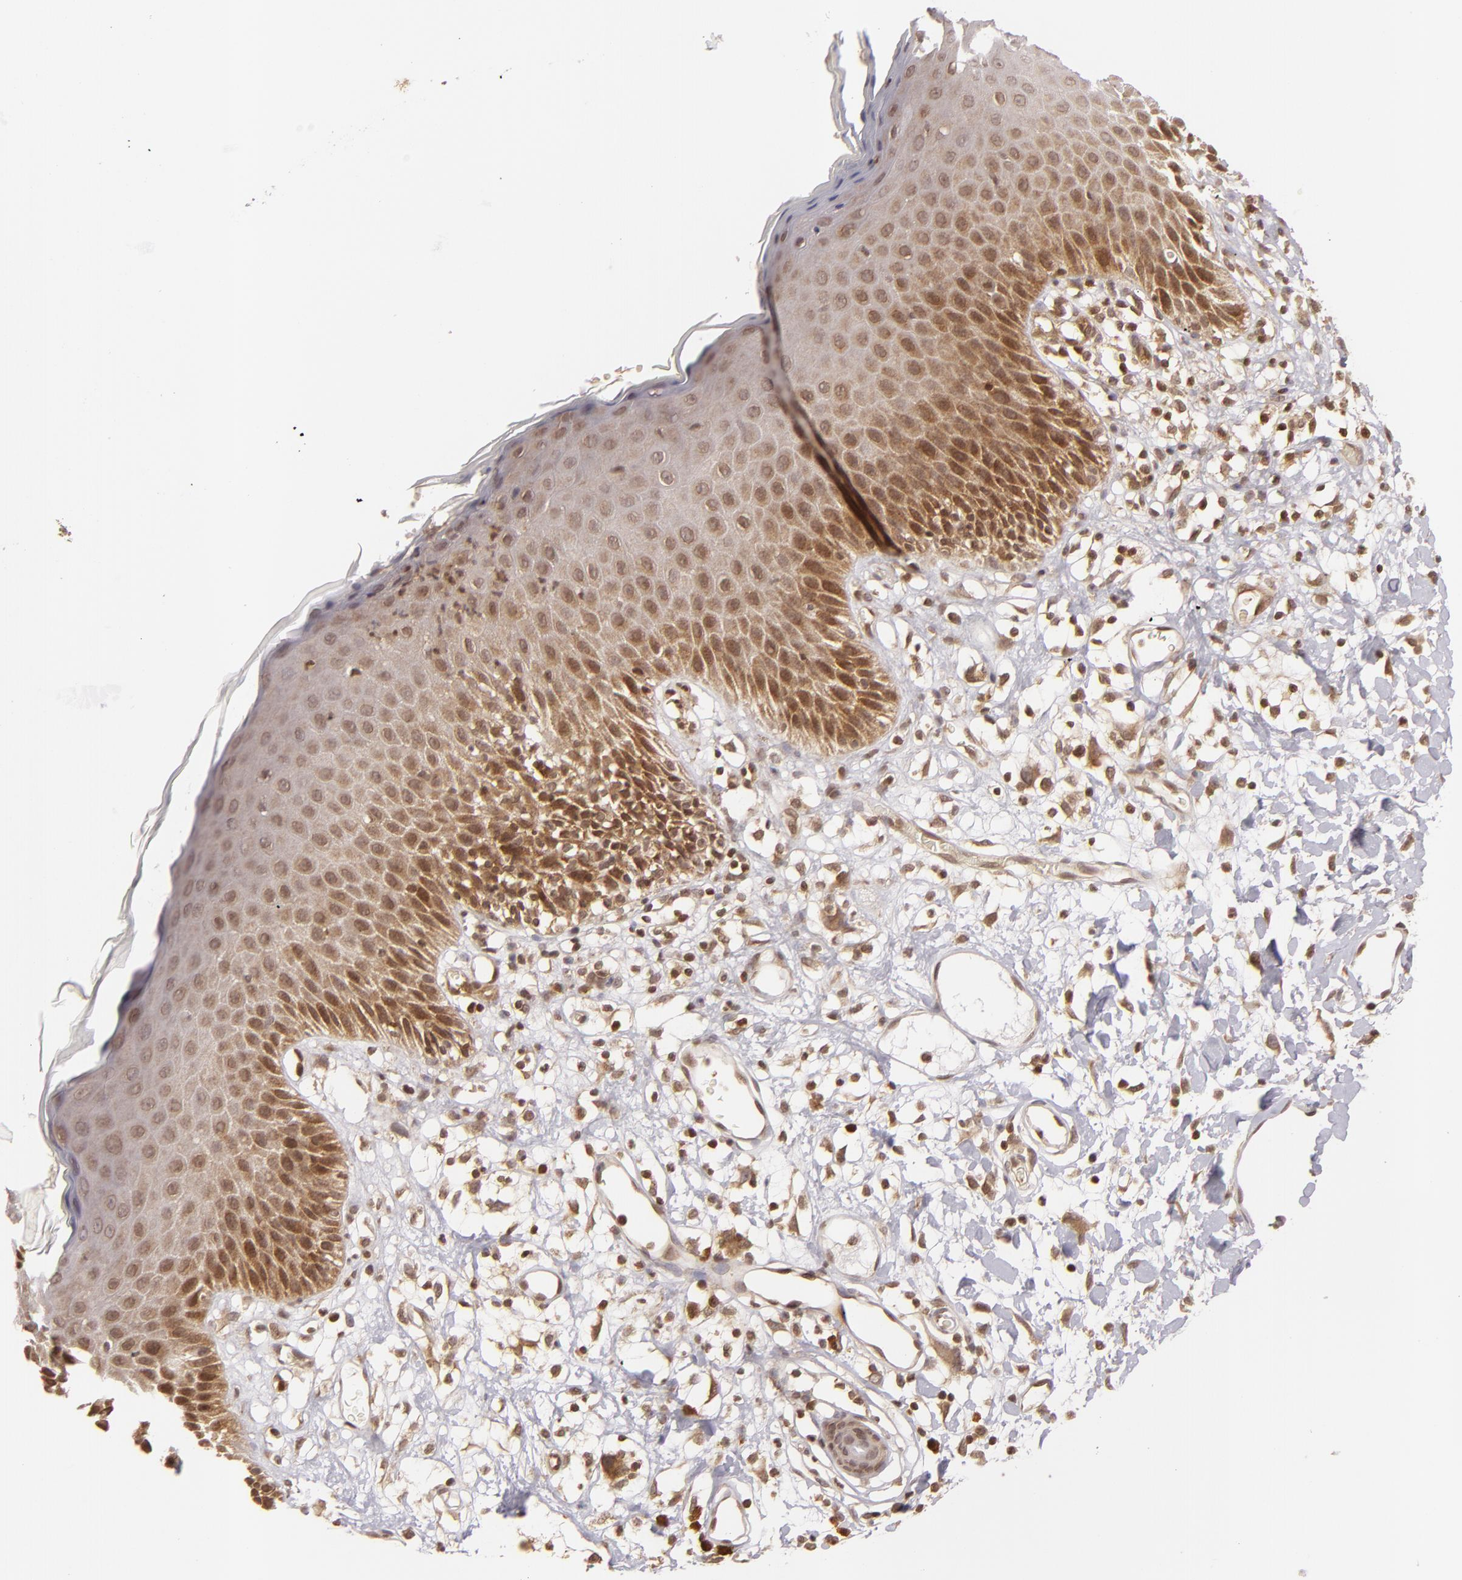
{"staining": {"intensity": "strong", "quantity": ">75%", "location": "nuclear"}, "tissue": "skin", "cell_type": "Epidermal cells", "image_type": "normal", "snomed": [{"axis": "morphology", "description": "Normal tissue, NOS"}, {"axis": "topography", "description": "Vulva"}, {"axis": "topography", "description": "Peripheral nerve tissue"}], "caption": "Approximately >75% of epidermal cells in normal human skin show strong nuclear protein positivity as visualized by brown immunohistochemical staining.", "gene": "ZBTB33", "patient": {"sex": "female", "age": 68}}